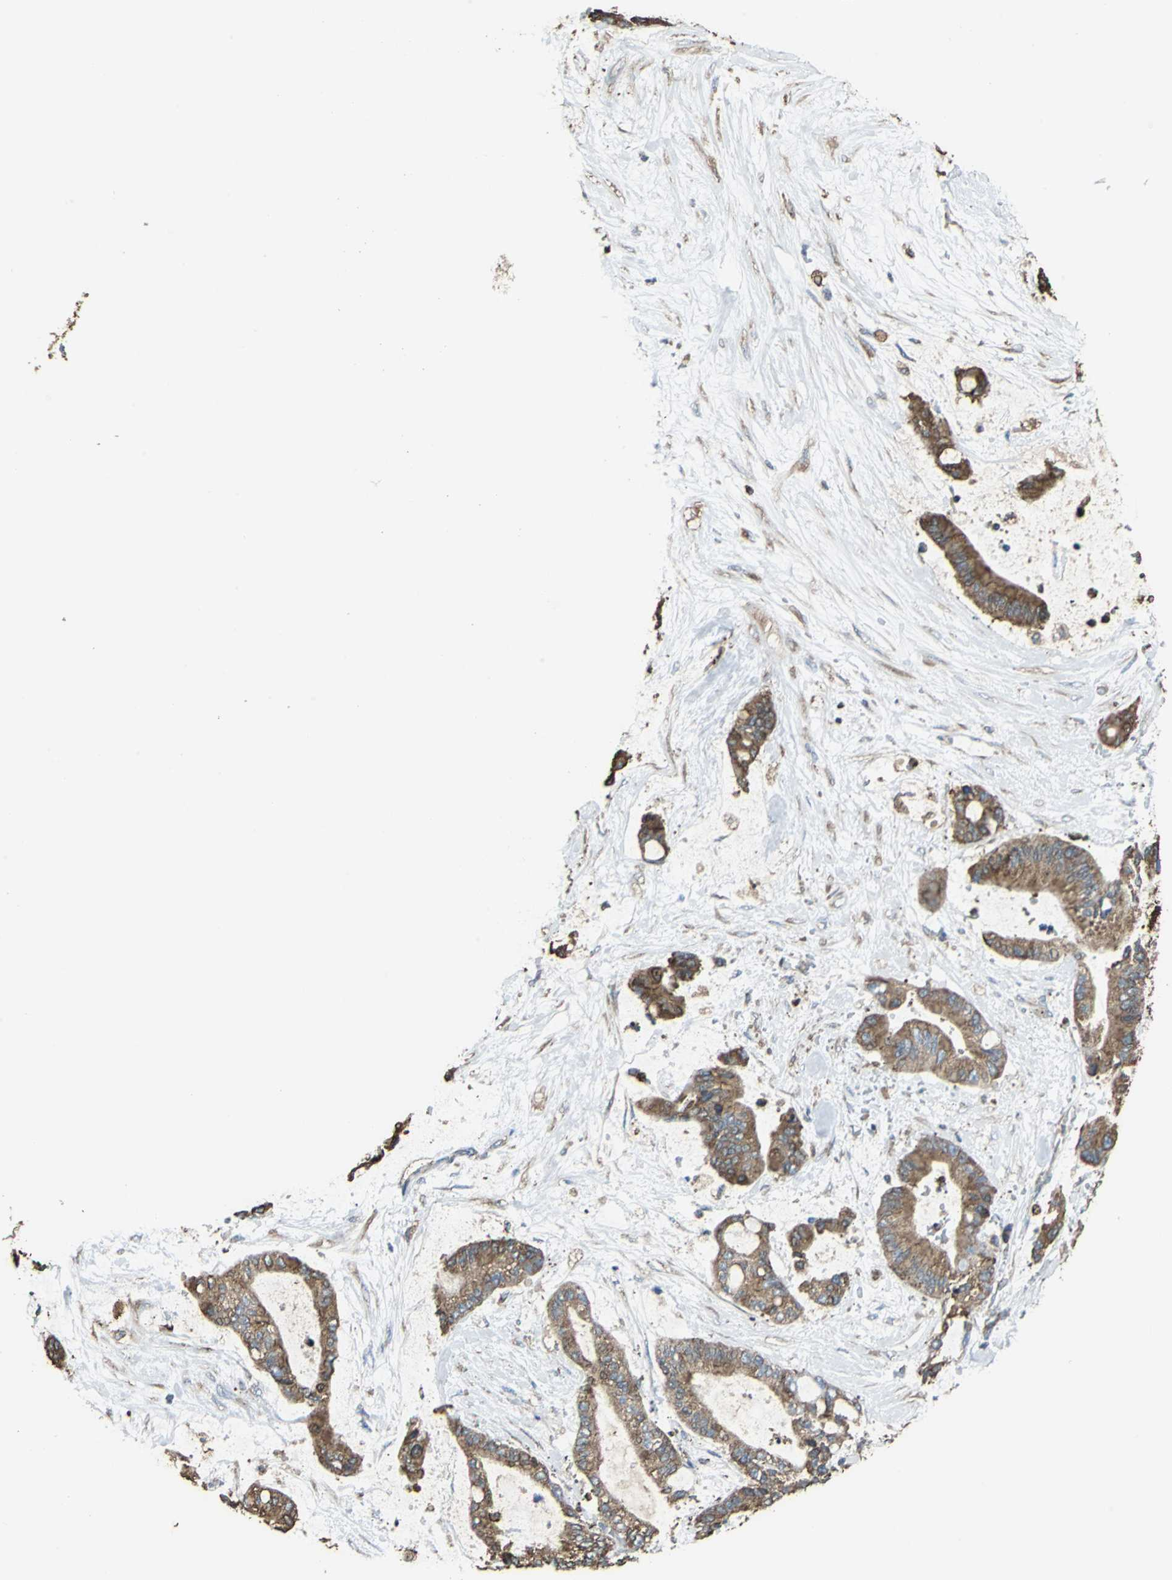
{"staining": {"intensity": "strong", "quantity": ">75%", "location": "cytoplasmic/membranous"}, "tissue": "liver cancer", "cell_type": "Tumor cells", "image_type": "cancer", "snomed": [{"axis": "morphology", "description": "Cholangiocarcinoma"}, {"axis": "topography", "description": "Liver"}], "caption": "Liver cholangiocarcinoma stained with DAB (3,3'-diaminobenzidine) immunohistochemistry reveals high levels of strong cytoplasmic/membranous expression in approximately >75% of tumor cells. Using DAB (brown) and hematoxylin (blue) stains, captured at high magnification using brightfield microscopy.", "gene": "GPANK1", "patient": {"sex": "female", "age": 73}}